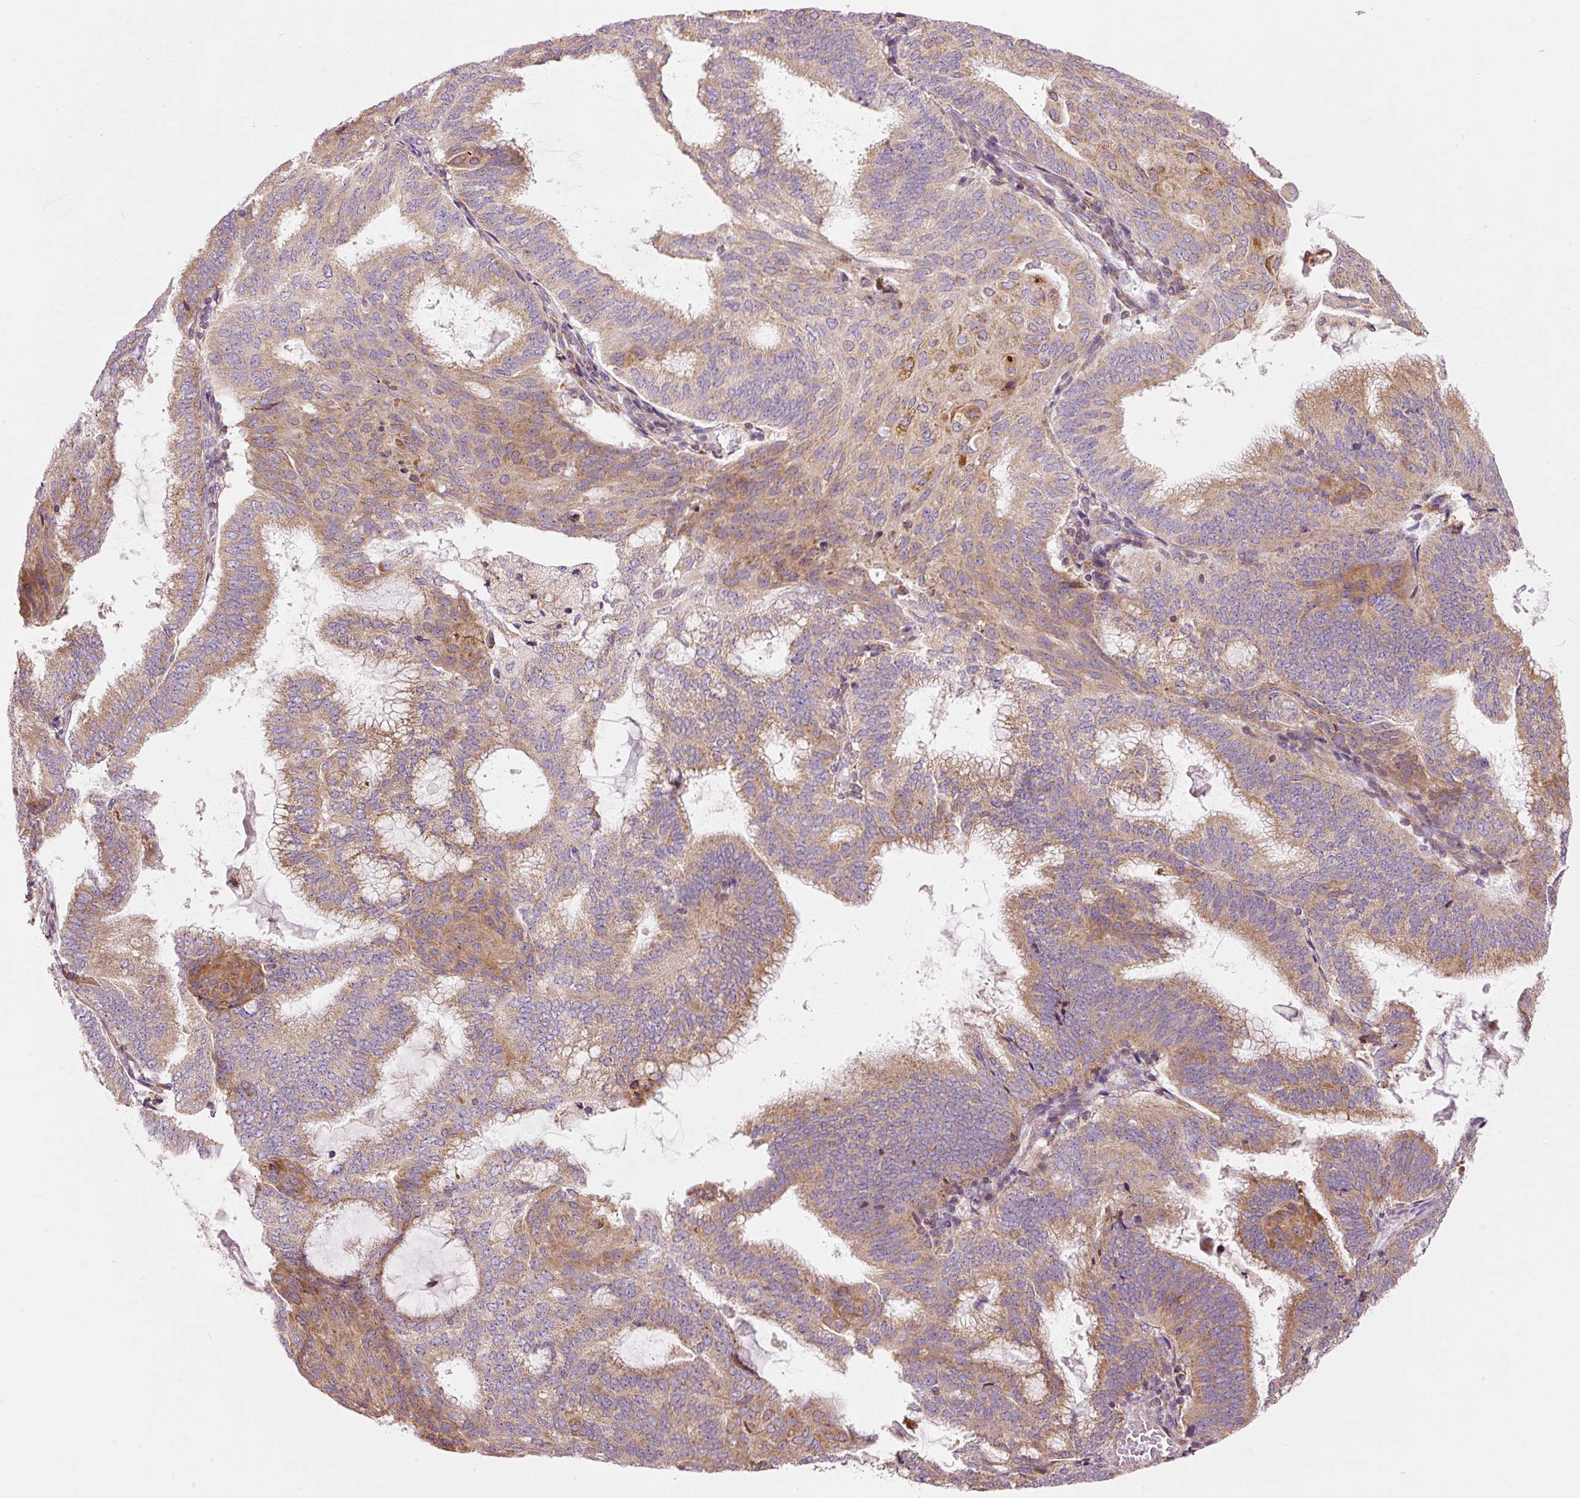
{"staining": {"intensity": "moderate", "quantity": ">75%", "location": "cytoplasmic/membranous"}, "tissue": "endometrial cancer", "cell_type": "Tumor cells", "image_type": "cancer", "snomed": [{"axis": "morphology", "description": "Adenocarcinoma, NOS"}, {"axis": "topography", "description": "Endometrium"}], "caption": "Moderate cytoplasmic/membranous protein staining is identified in about >75% of tumor cells in endometrial cancer (adenocarcinoma).", "gene": "SNAPC5", "patient": {"sex": "female", "age": 49}}